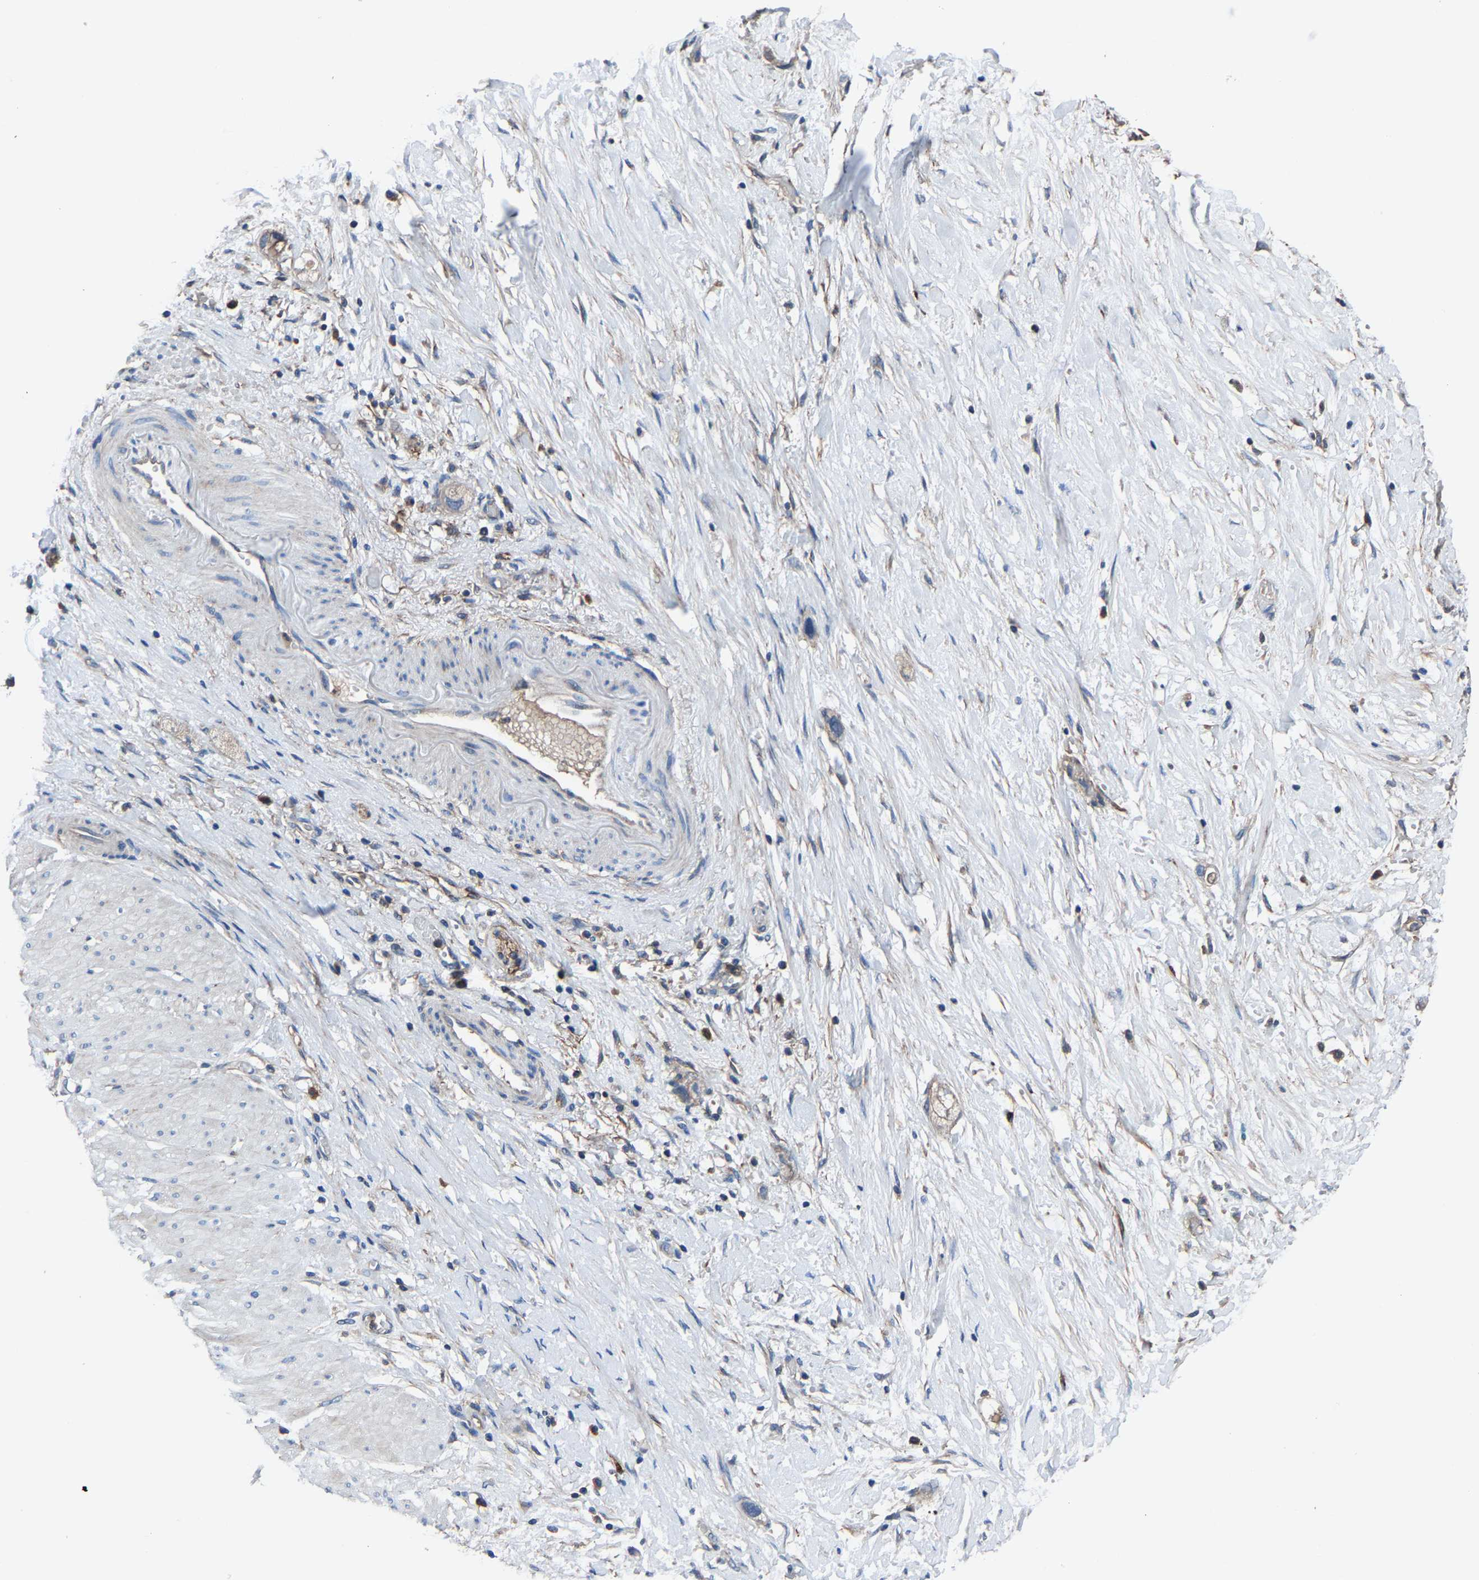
{"staining": {"intensity": "moderate", "quantity": "25%-75%", "location": "cytoplasmic/membranous"}, "tissue": "stomach cancer", "cell_type": "Tumor cells", "image_type": "cancer", "snomed": [{"axis": "morphology", "description": "Adenocarcinoma, NOS"}, {"axis": "topography", "description": "Stomach"}, {"axis": "topography", "description": "Stomach, lower"}], "caption": "Immunohistochemical staining of human stomach cancer (adenocarcinoma) exhibits medium levels of moderate cytoplasmic/membranous protein positivity in approximately 25%-75% of tumor cells.", "gene": "KIAA1958", "patient": {"sex": "female", "age": 48}}